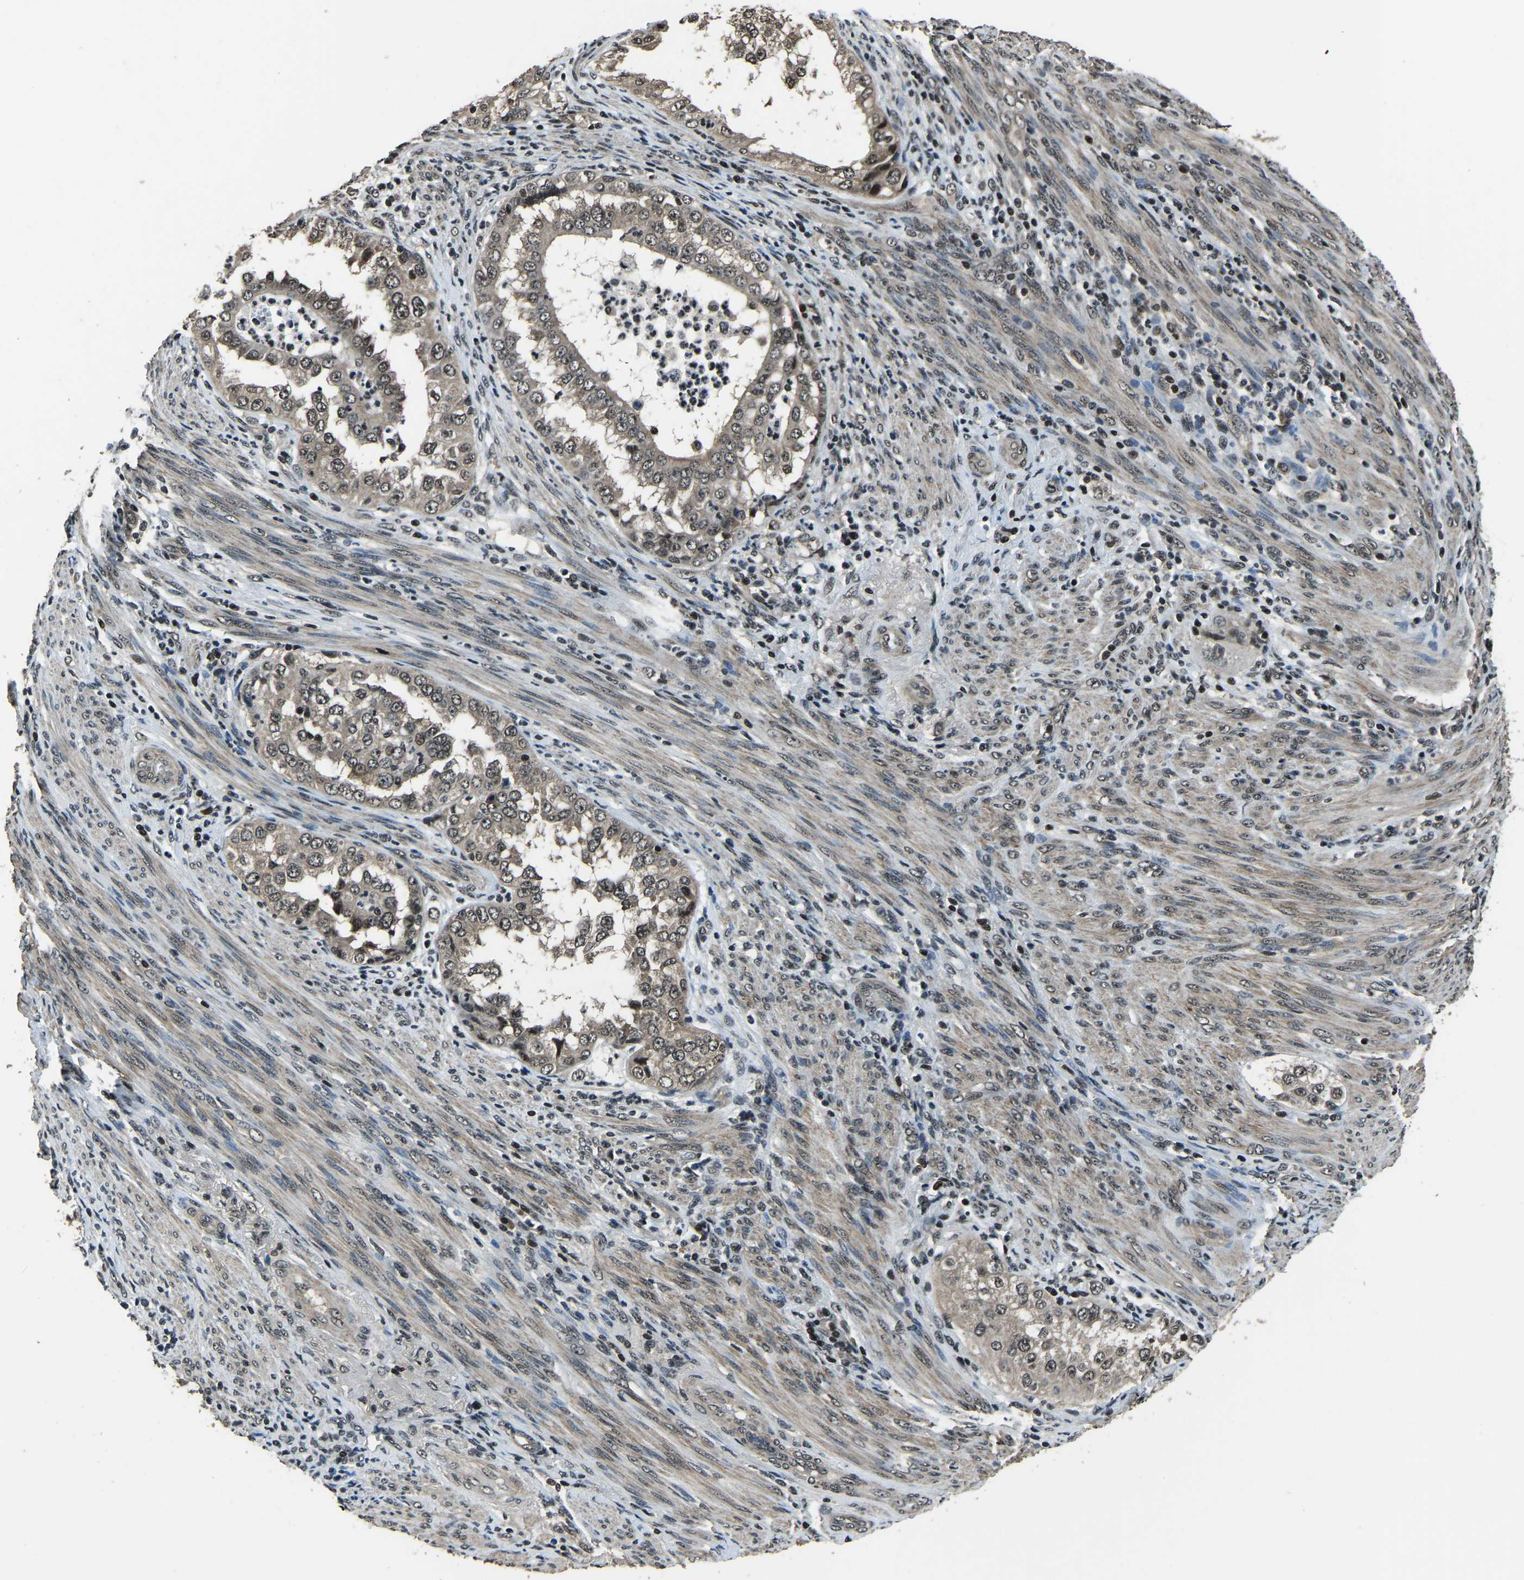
{"staining": {"intensity": "weak", "quantity": ">75%", "location": "cytoplasmic/membranous"}, "tissue": "endometrial cancer", "cell_type": "Tumor cells", "image_type": "cancer", "snomed": [{"axis": "morphology", "description": "Adenocarcinoma, NOS"}, {"axis": "topography", "description": "Endometrium"}], "caption": "Immunohistochemical staining of endometrial cancer (adenocarcinoma) reveals weak cytoplasmic/membranous protein staining in about >75% of tumor cells.", "gene": "ANKIB1", "patient": {"sex": "female", "age": 85}}